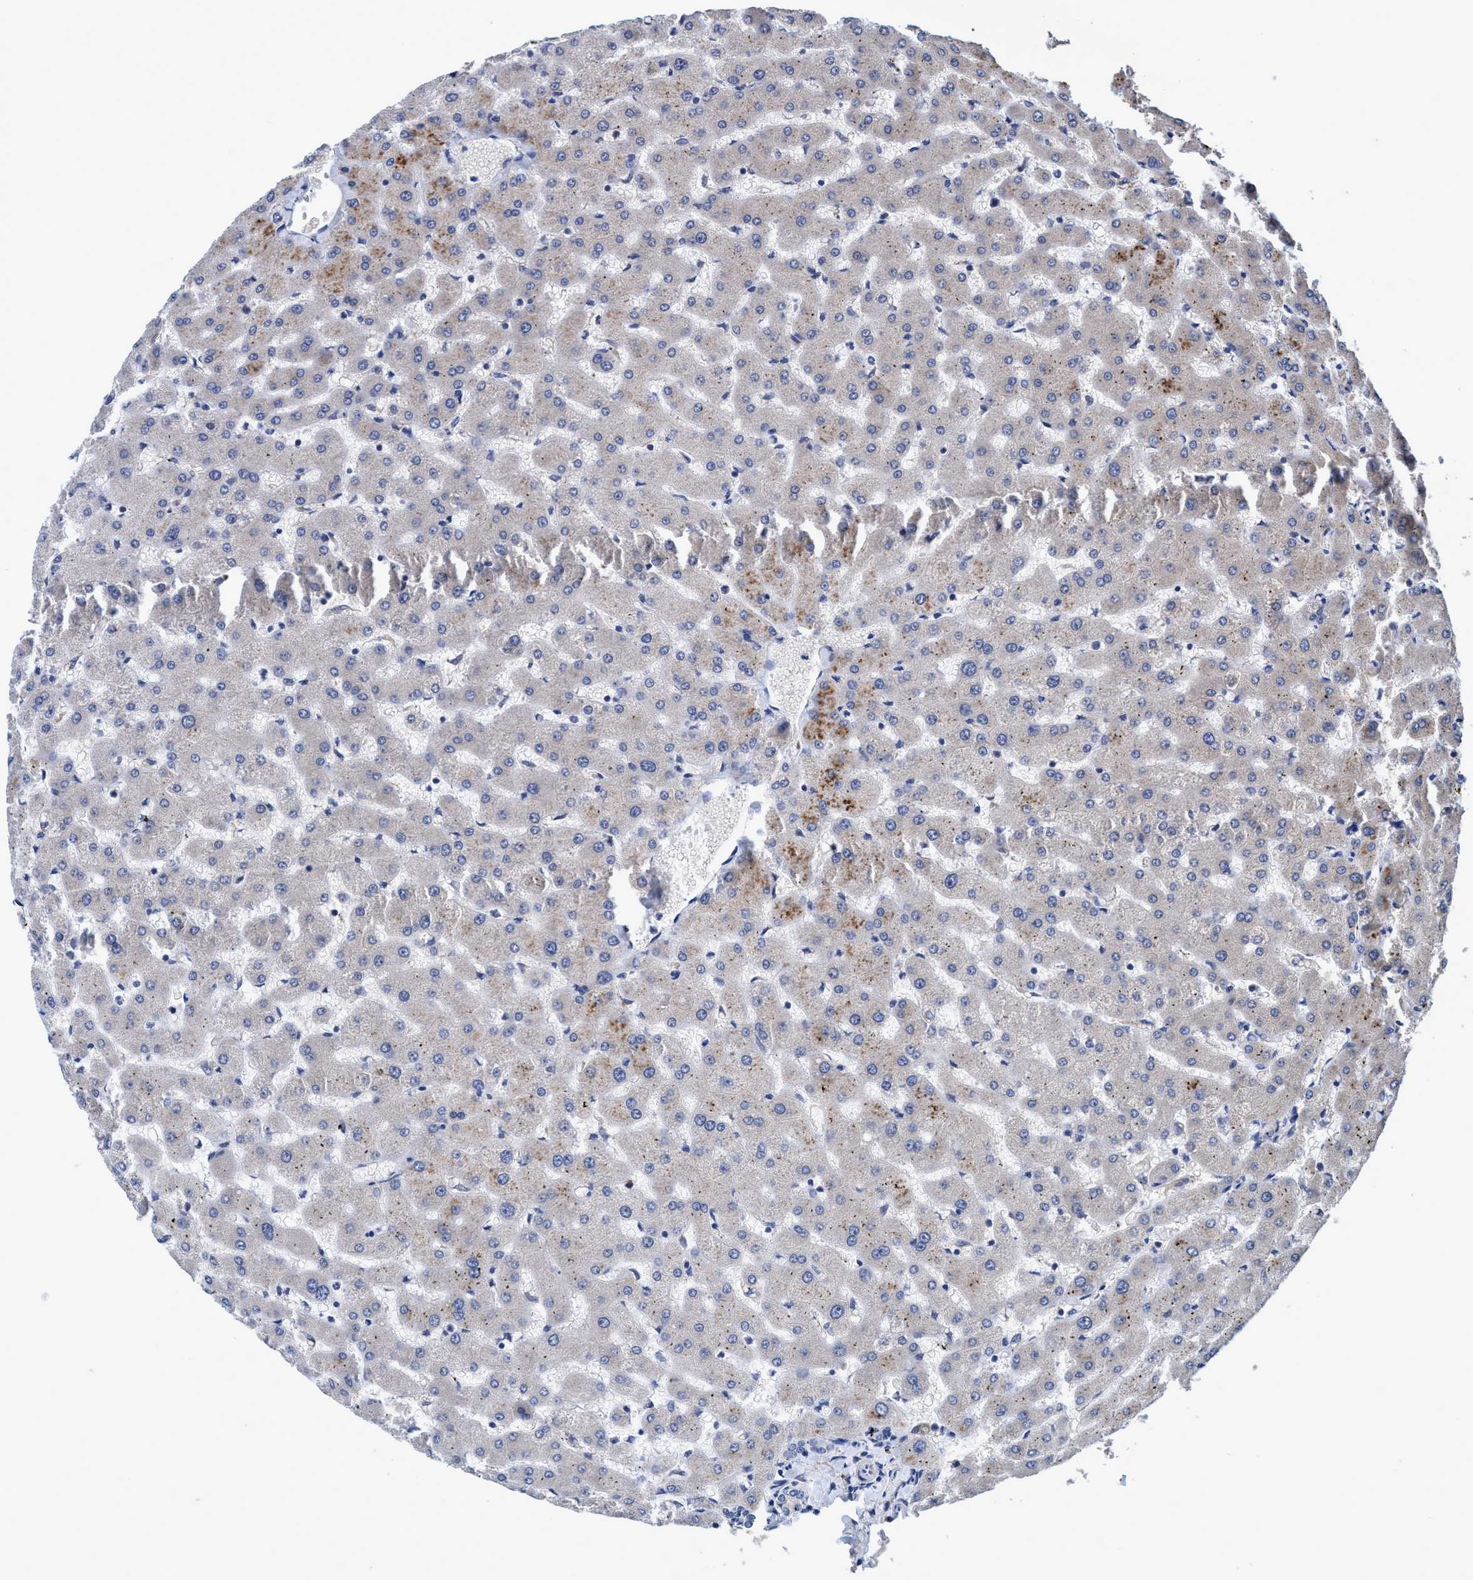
{"staining": {"intensity": "negative", "quantity": "none", "location": "none"}, "tissue": "liver", "cell_type": "Cholangiocytes", "image_type": "normal", "snomed": [{"axis": "morphology", "description": "Normal tissue, NOS"}, {"axis": "topography", "description": "Liver"}], "caption": "Liver was stained to show a protein in brown. There is no significant positivity in cholangiocytes. The staining is performed using DAB (3,3'-diaminobenzidine) brown chromogen with nuclei counter-stained in using hematoxylin.", "gene": "CALCOCO2", "patient": {"sex": "female", "age": 63}}